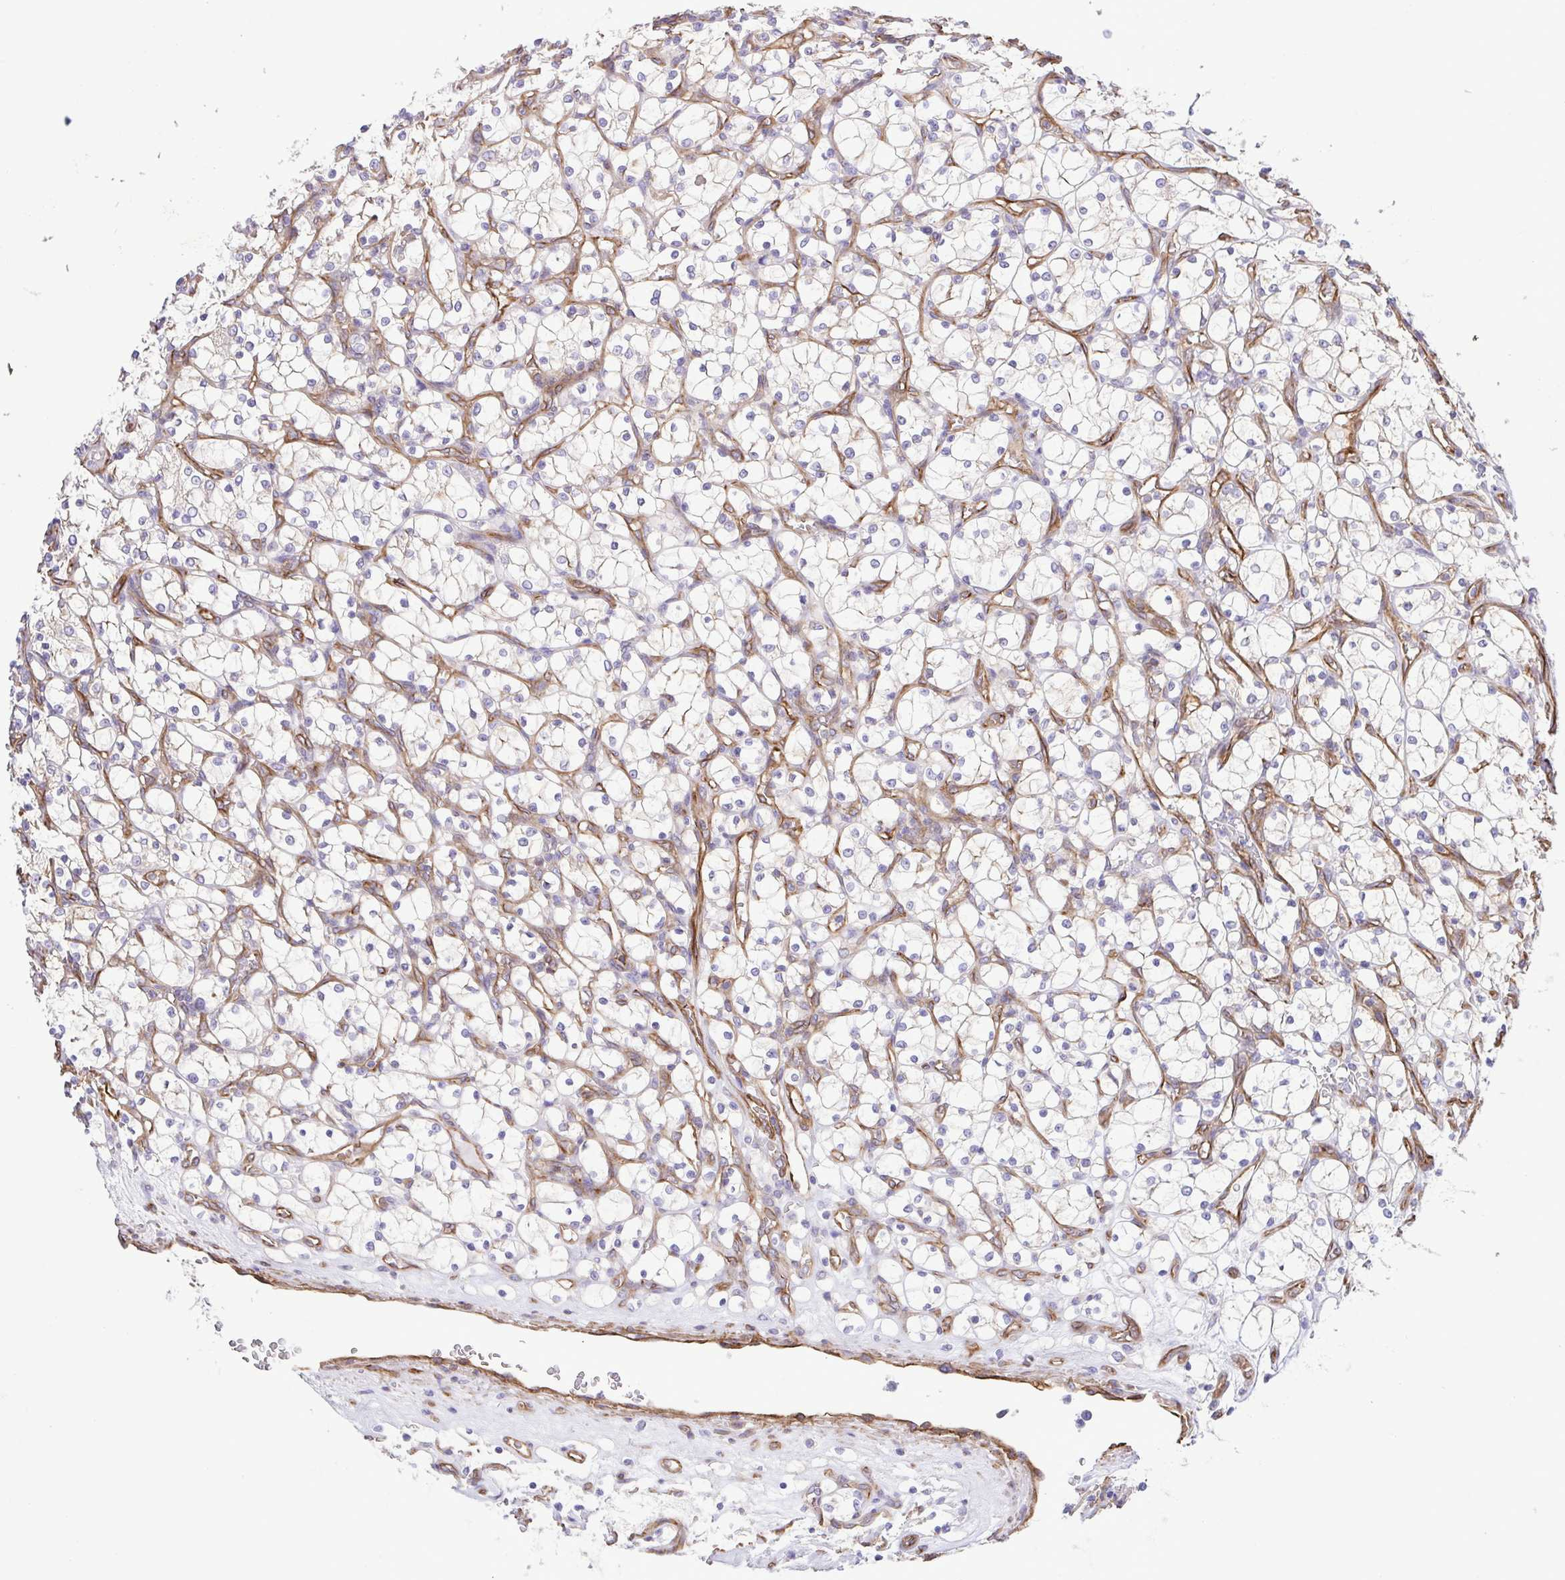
{"staining": {"intensity": "negative", "quantity": "none", "location": "none"}, "tissue": "renal cancer", "cell_type": "Tumor cells", "image_type": "cancer", "snomed": [{"axis": "morphology", "description": "Adenocarcinoma, NOS"}, {"axis": "topography", "description": "Kidney"}], "caption": "A micrograph of renal cancer stained for a protein shows no brown staining in tumor cells.", "gene": "FLT1", "patient": {"sex": "female", "age": 69}}